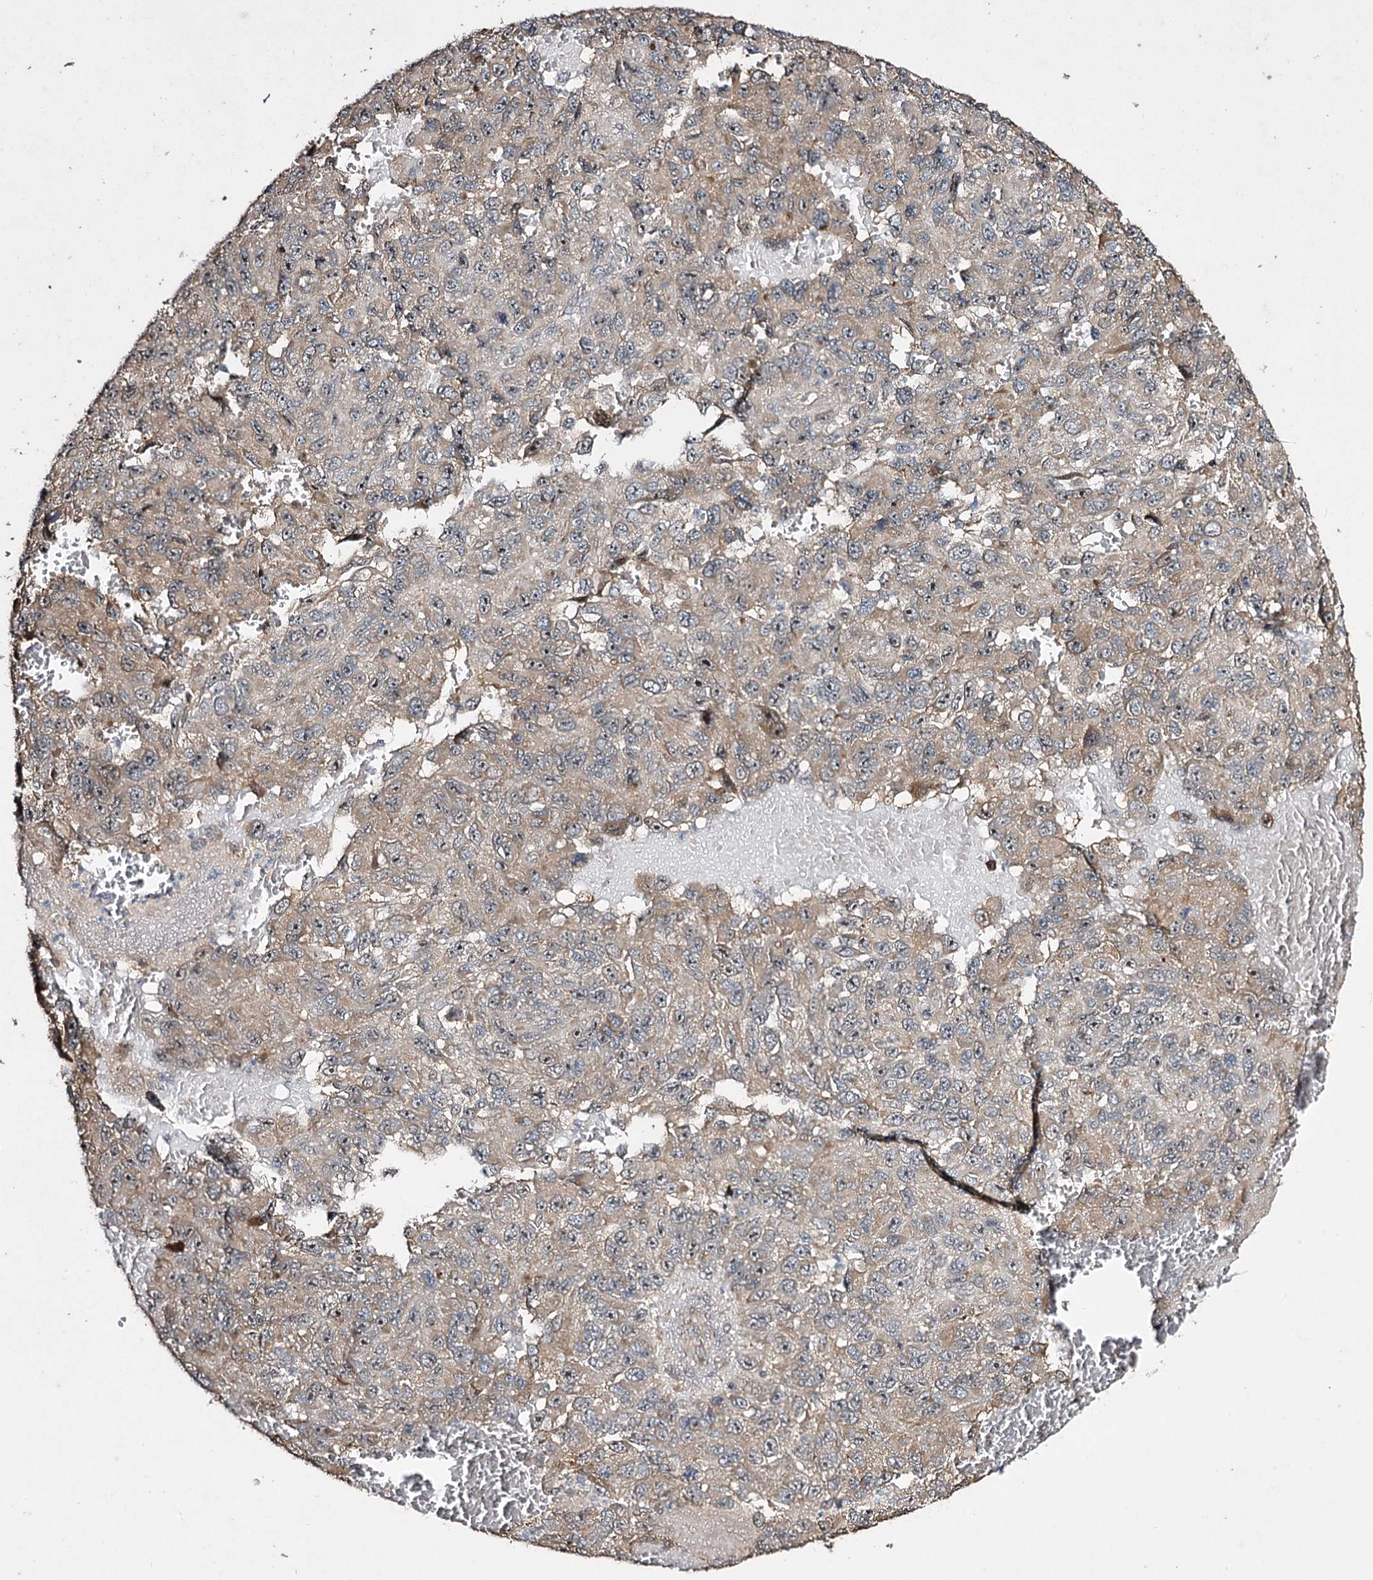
{"staining": {"intensity": "weak", "quantity": "<25%", "location": "cytoplasmic/membranous"}, "tissue": "melanoma", "cell_type": "Tumor cells", "image_type": "cancer", "snomed": [{"axis": "morphology", "description": "Normal tissue, NOS"}, {"axis": "morphology", "description": "Malignant melanoma, NOS"}, {"axis": "topography", "description": "Skin"}], "caption": "Immunohistochemistry micrograph of neoplastic tissue: melanoma stained with DAB (3,3'-diaminobenzidine) demonstrates no significant protein expression in tumor cells. Nuclei are stained in blue.", "gene": "CPNE8", "patient": {"sex": "female", "age": 96}}